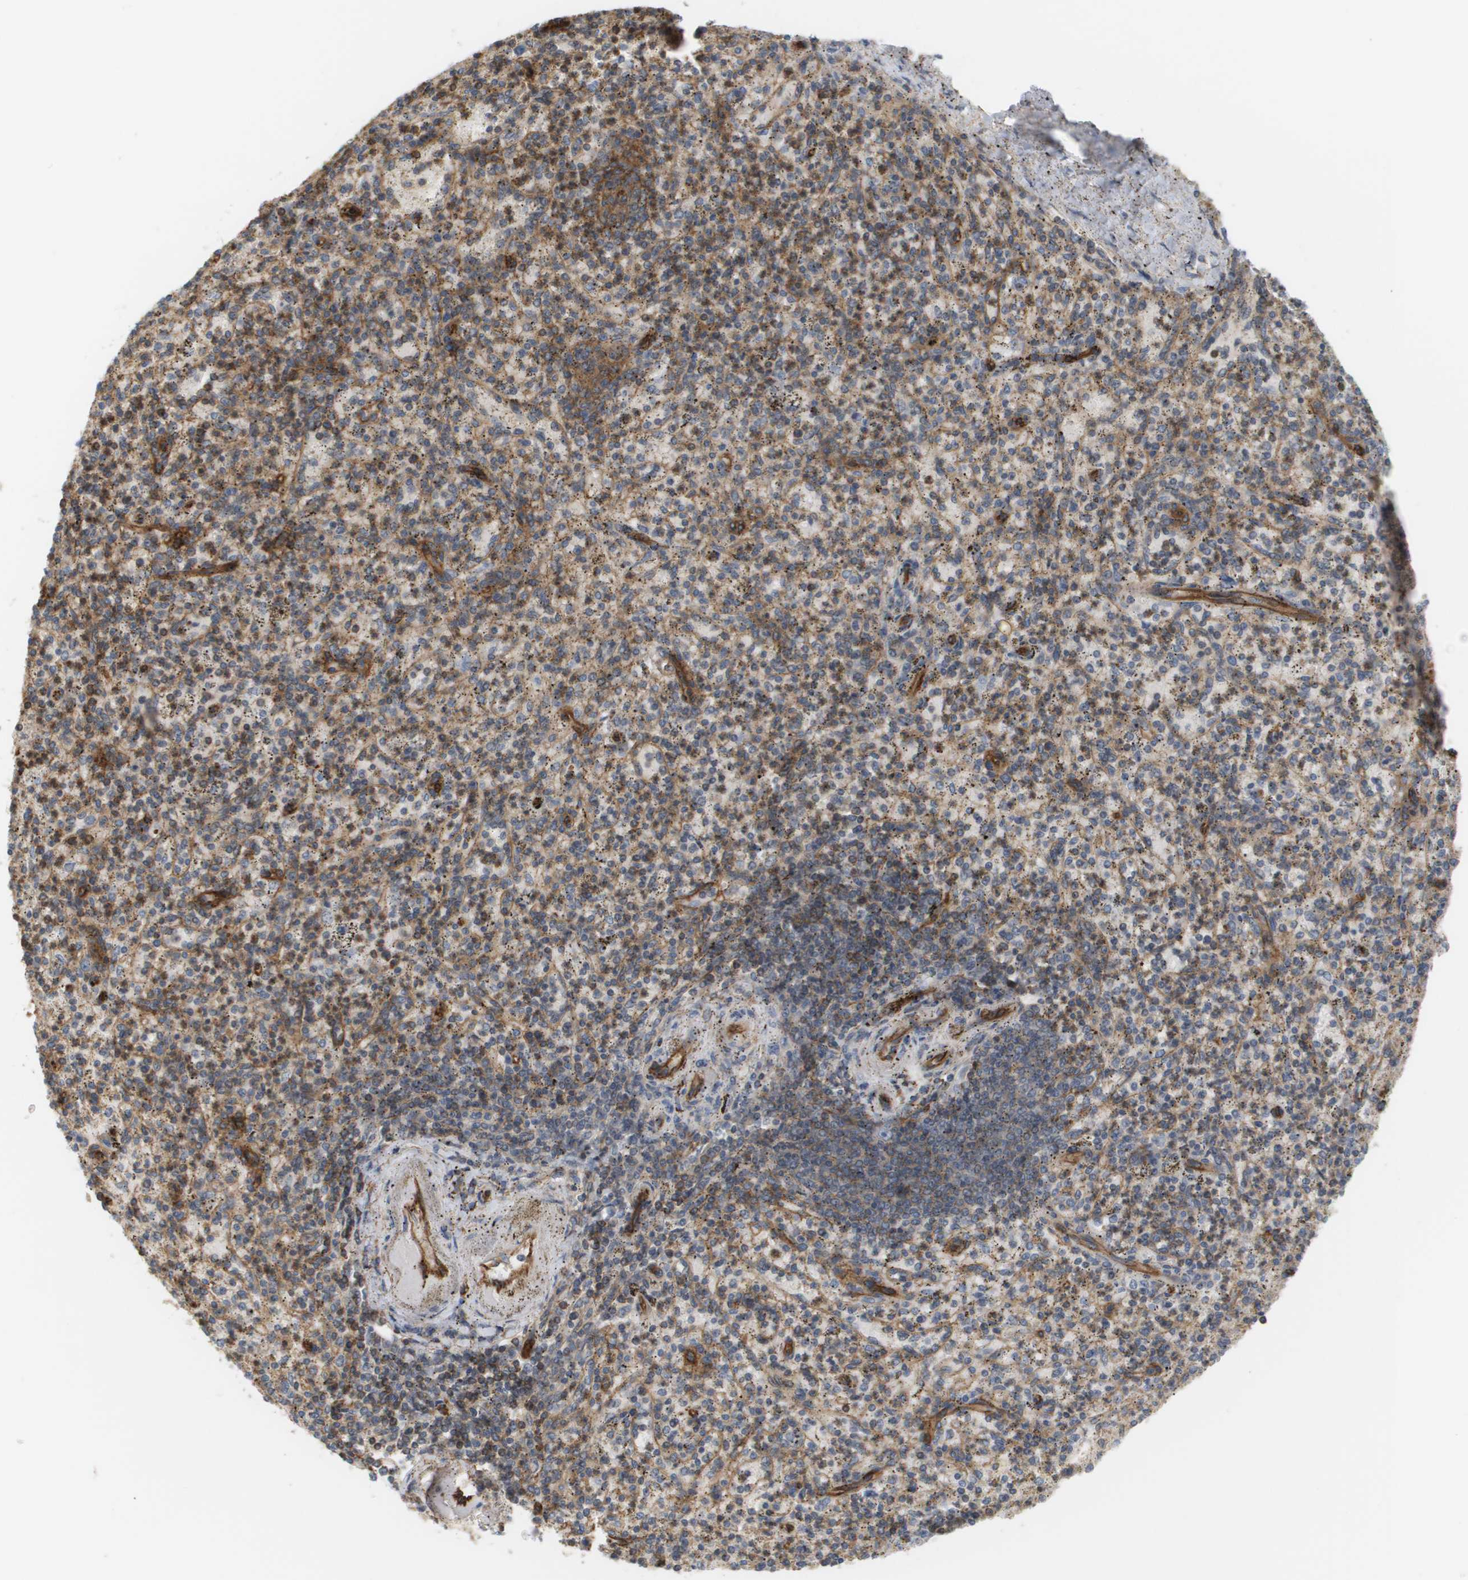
{"staining": {"intensity": "moderate", "quantity": "25%-75%", "location": "cytoplasmic/membranous"}, "tissue": "spleen", "cell_type": "Cells in red pulp", "image_type": "normal", "snomed": [{"axis": "morphology", "description": "Normal tissue, NOS"}, {"axis": "topography", "description": "Spleen"}], "caption": "IHC of normal spleen shows medium levels of moderate cytoplasmic/membranous positivity in about 25%-75% of cells in red pulp.", "gene": "SGMS2", "patient": {"sex": "male", "age": 72}}